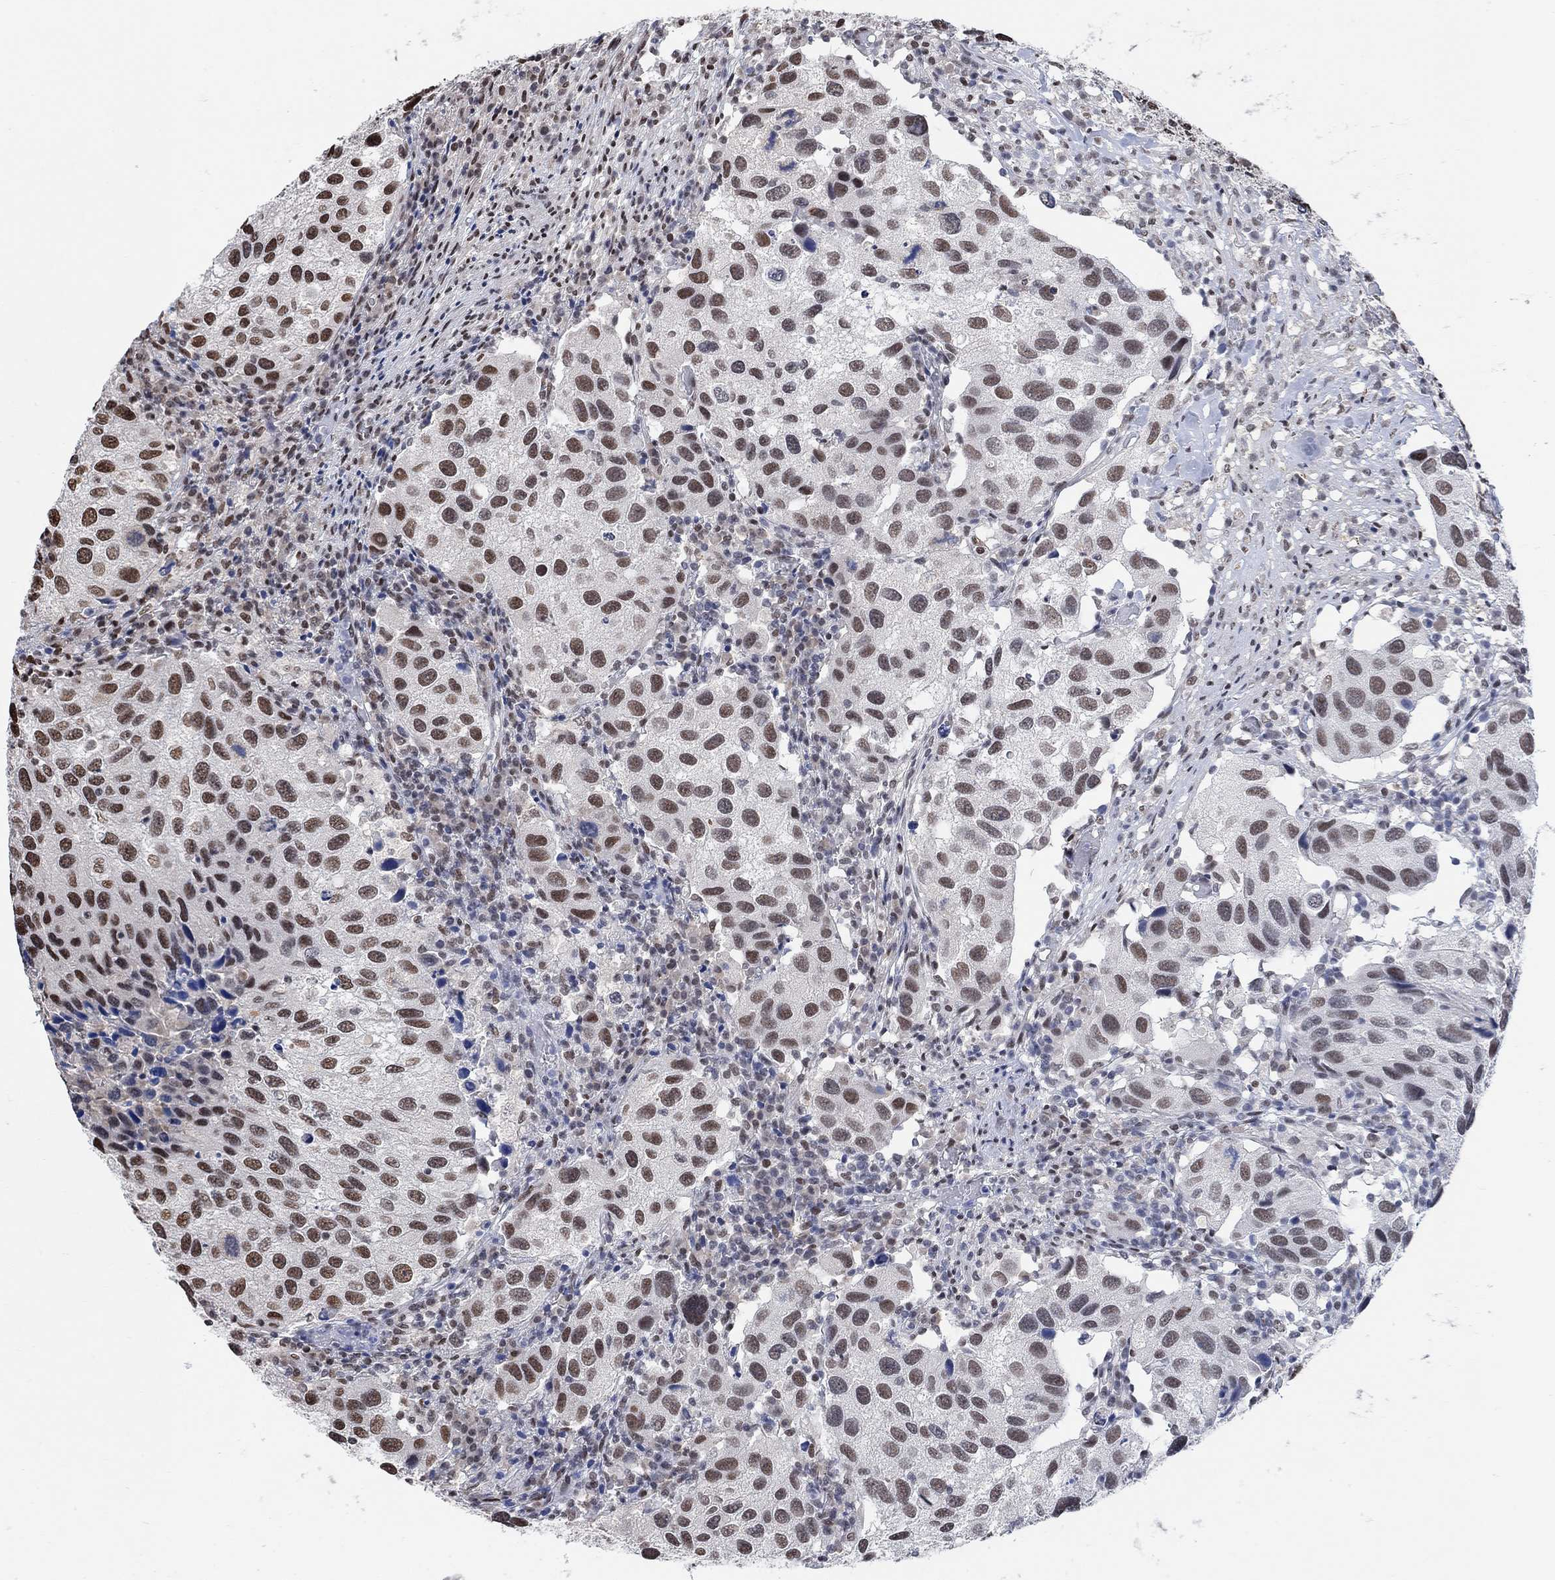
{"staining": {"intensity": "moderate", "quantity": ">75%", "location": "nuclear"}, "tissue": "urothelial cancer", "cell_type": "Tumor cells", "image_type": "cancer", "snomed": [{"axis": "morphology", "description": "Urothelial carcinoma, High grade"}, {"axis": "topography", "description": "Urinary bladder"}], "caption": "Urothelial carcinoma (high-grade) stained for a protein exhibits moderate nuclear positivity in tumor cells.", "gene": "USP39", "patient": {"sex": "male", "age": 79}}